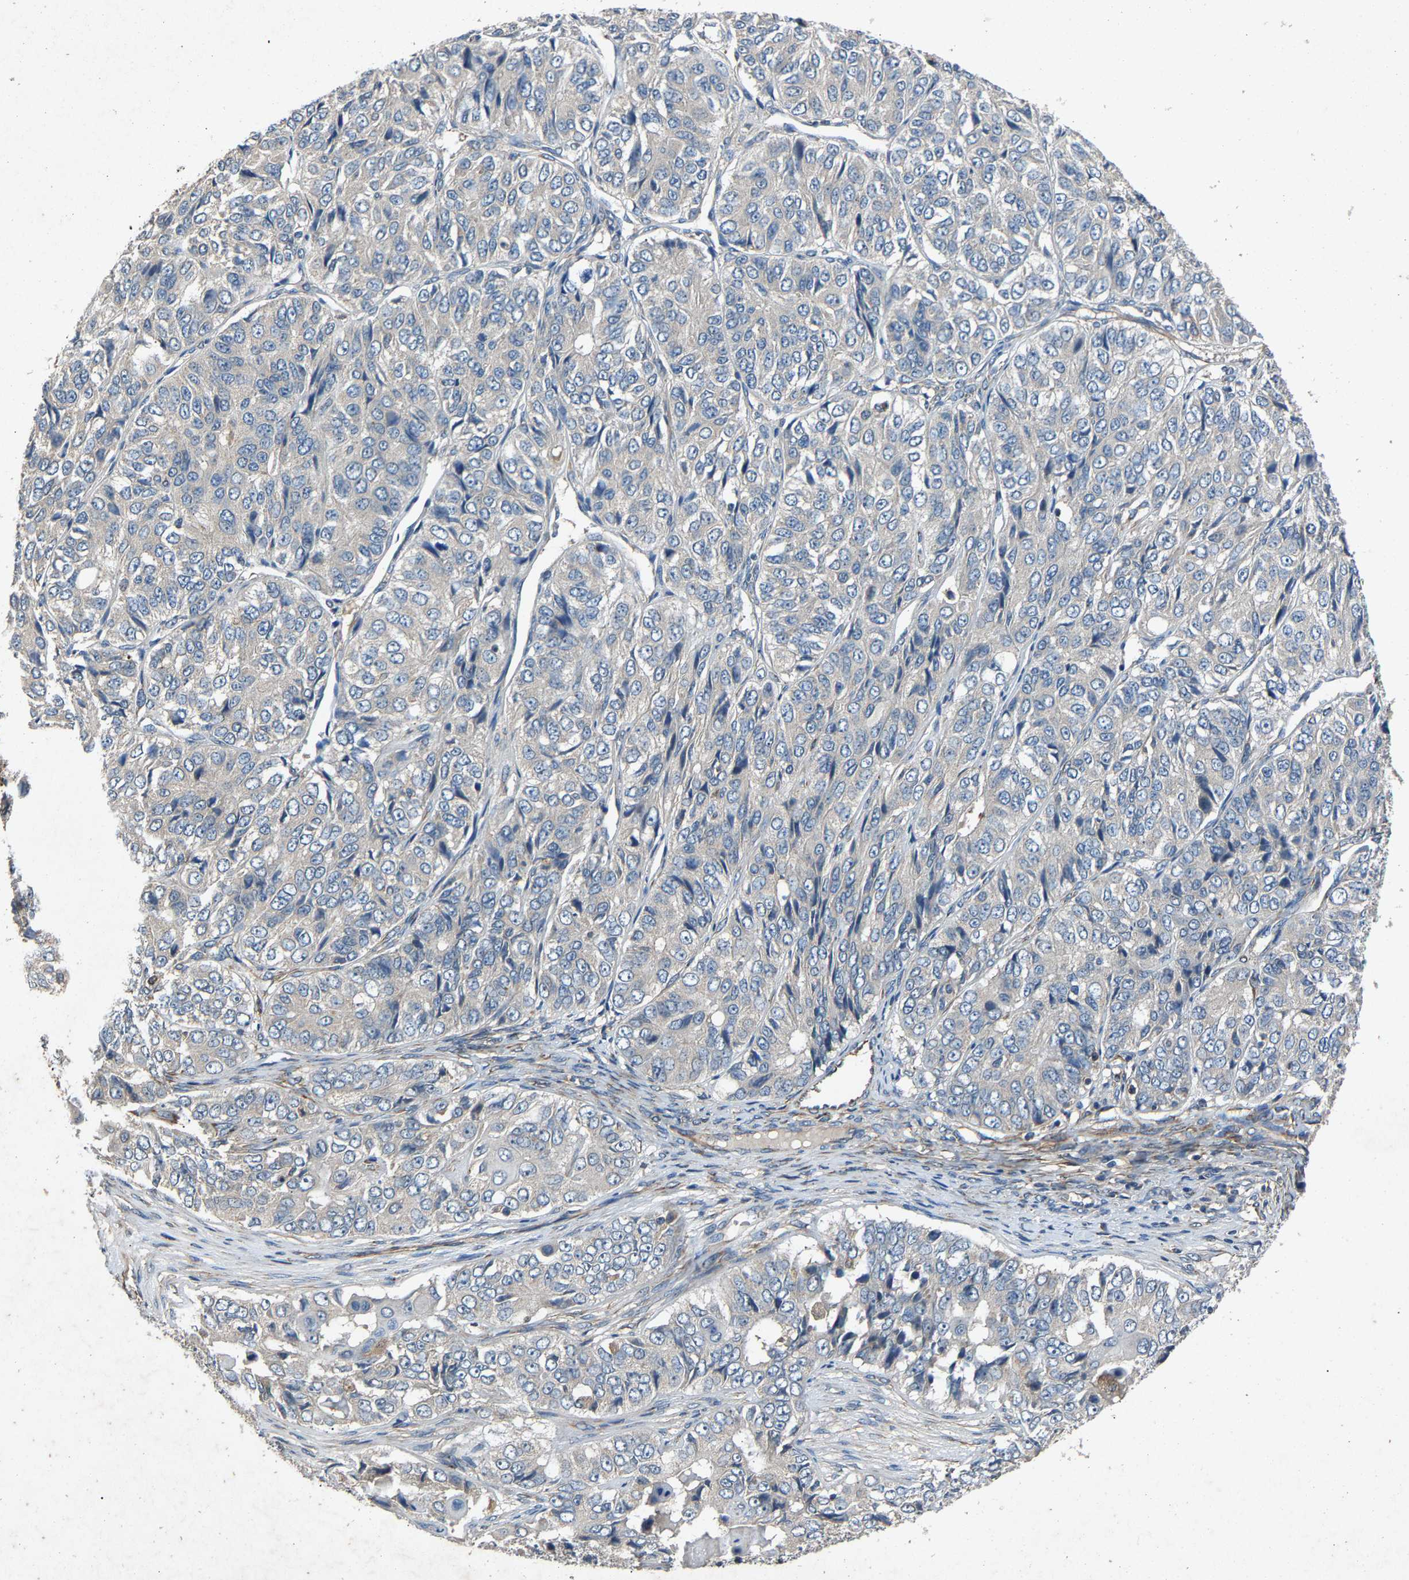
{"staining": {"intensity": "negative", "quantity": "none", "location": "none"}, "tissue": "ovarian cancer", "cell_type": "Tumor cells", "image_type": "cancer", "snomed": [{"axis": "morphology", "description": "Carcinoma, endometroid"}, {"axis": "topography", "description": "Ovary"}], "caption": "This is an IHC image of ovarian cancer (endometroid carcinoma). There is no expression in tumor cells.", "gene": "PPID", "patient": {"sex": "female", "age": 51}}